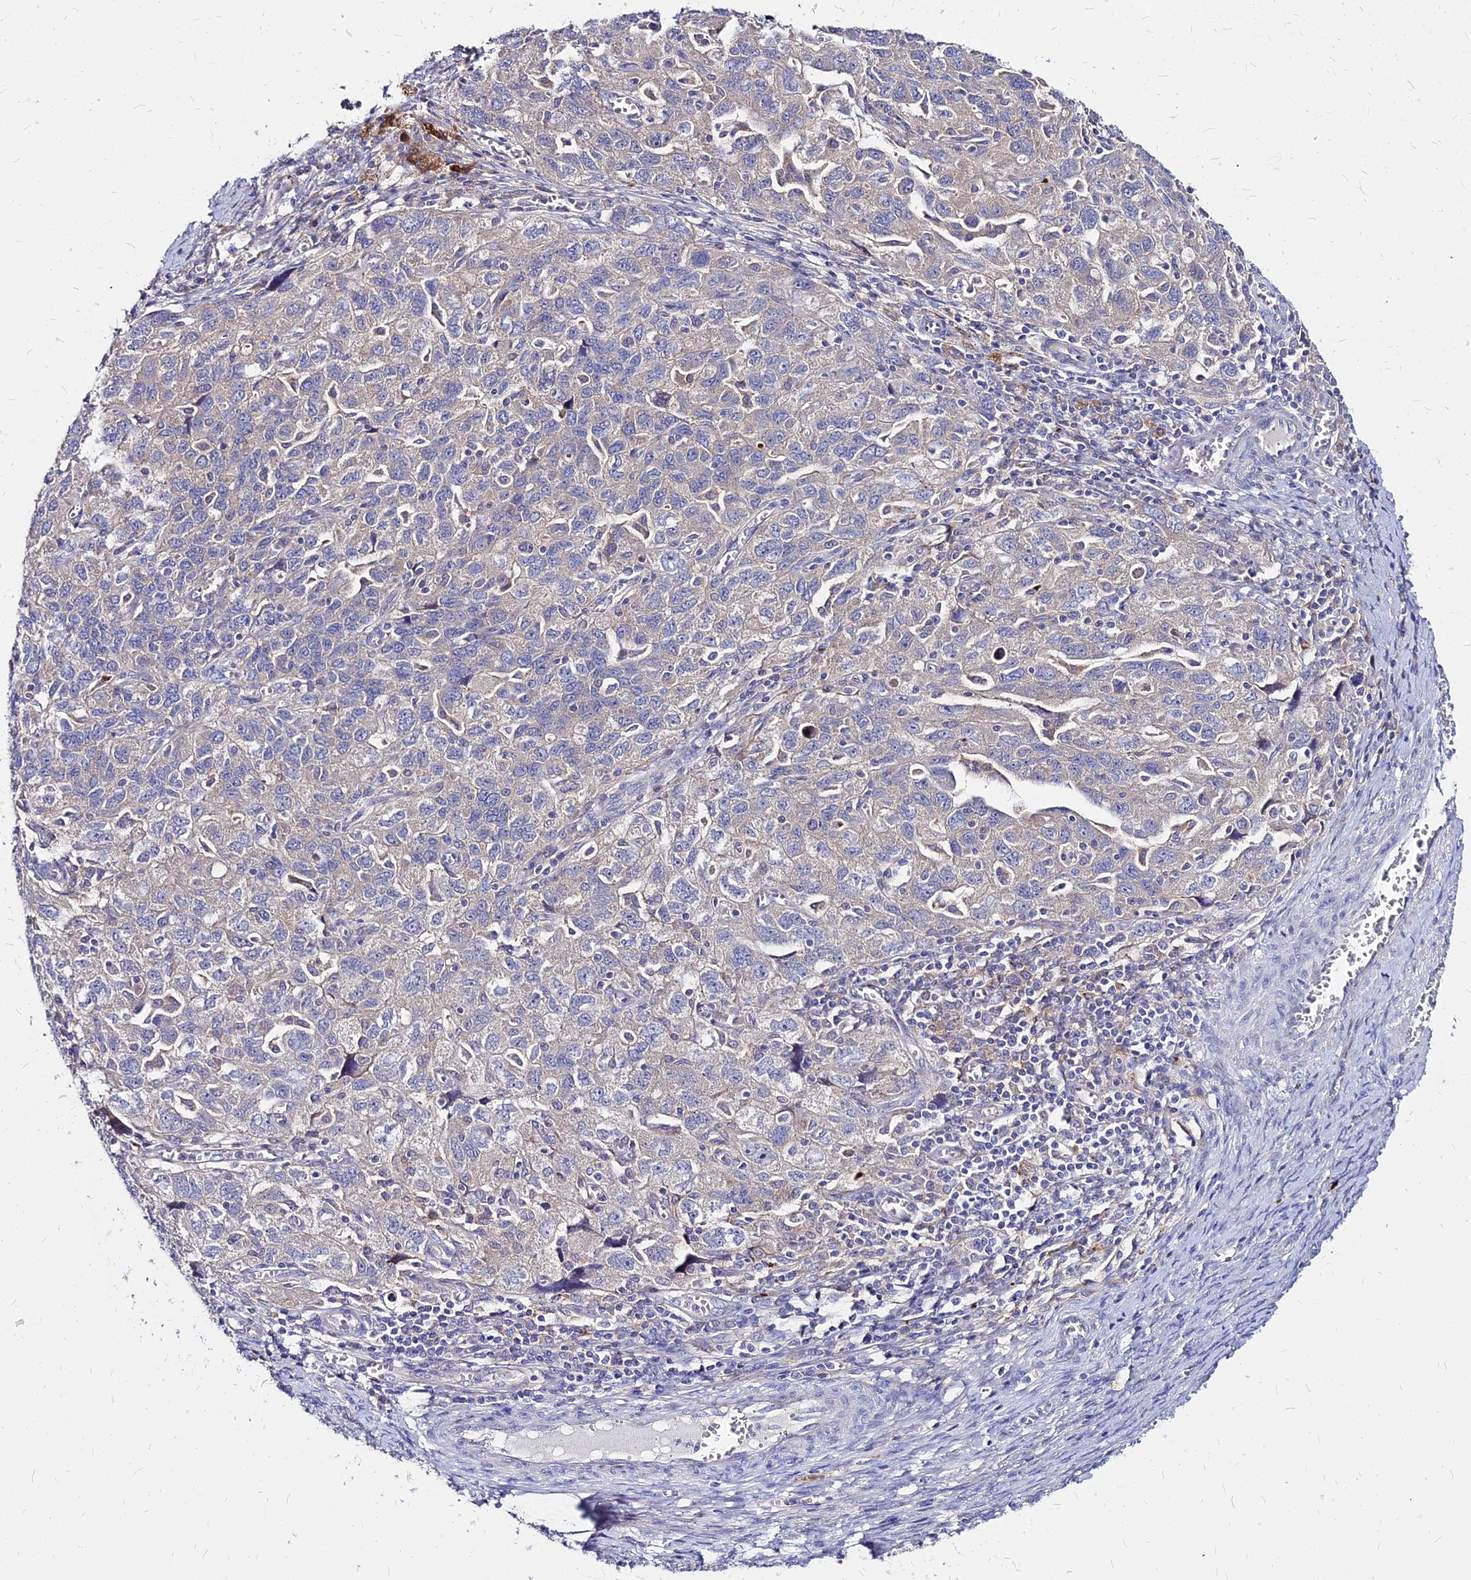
{"staining": {"intensity": "negative", "quantity": "none", "location": "none"}, "tissue": "ovarian cancer", "cell_type": "Tumor cells", "image_type": "cancer", "snomed": [{"axis": "morphology", "description": "Carcinoma, NOS"}, {"axis": "morphology", "description": "Cystadenocarcinoma, serous, NOS"}, {"axis": "topography", "description": "Ovary"}], "caption": "High power microscopy histopathology image of an IHC photomicrograph of carcinoma (ovarian), revealing no significant staining in tumor cells.", "gene": "COMMD10", "patient": {"sex": "female", "age": 69}}